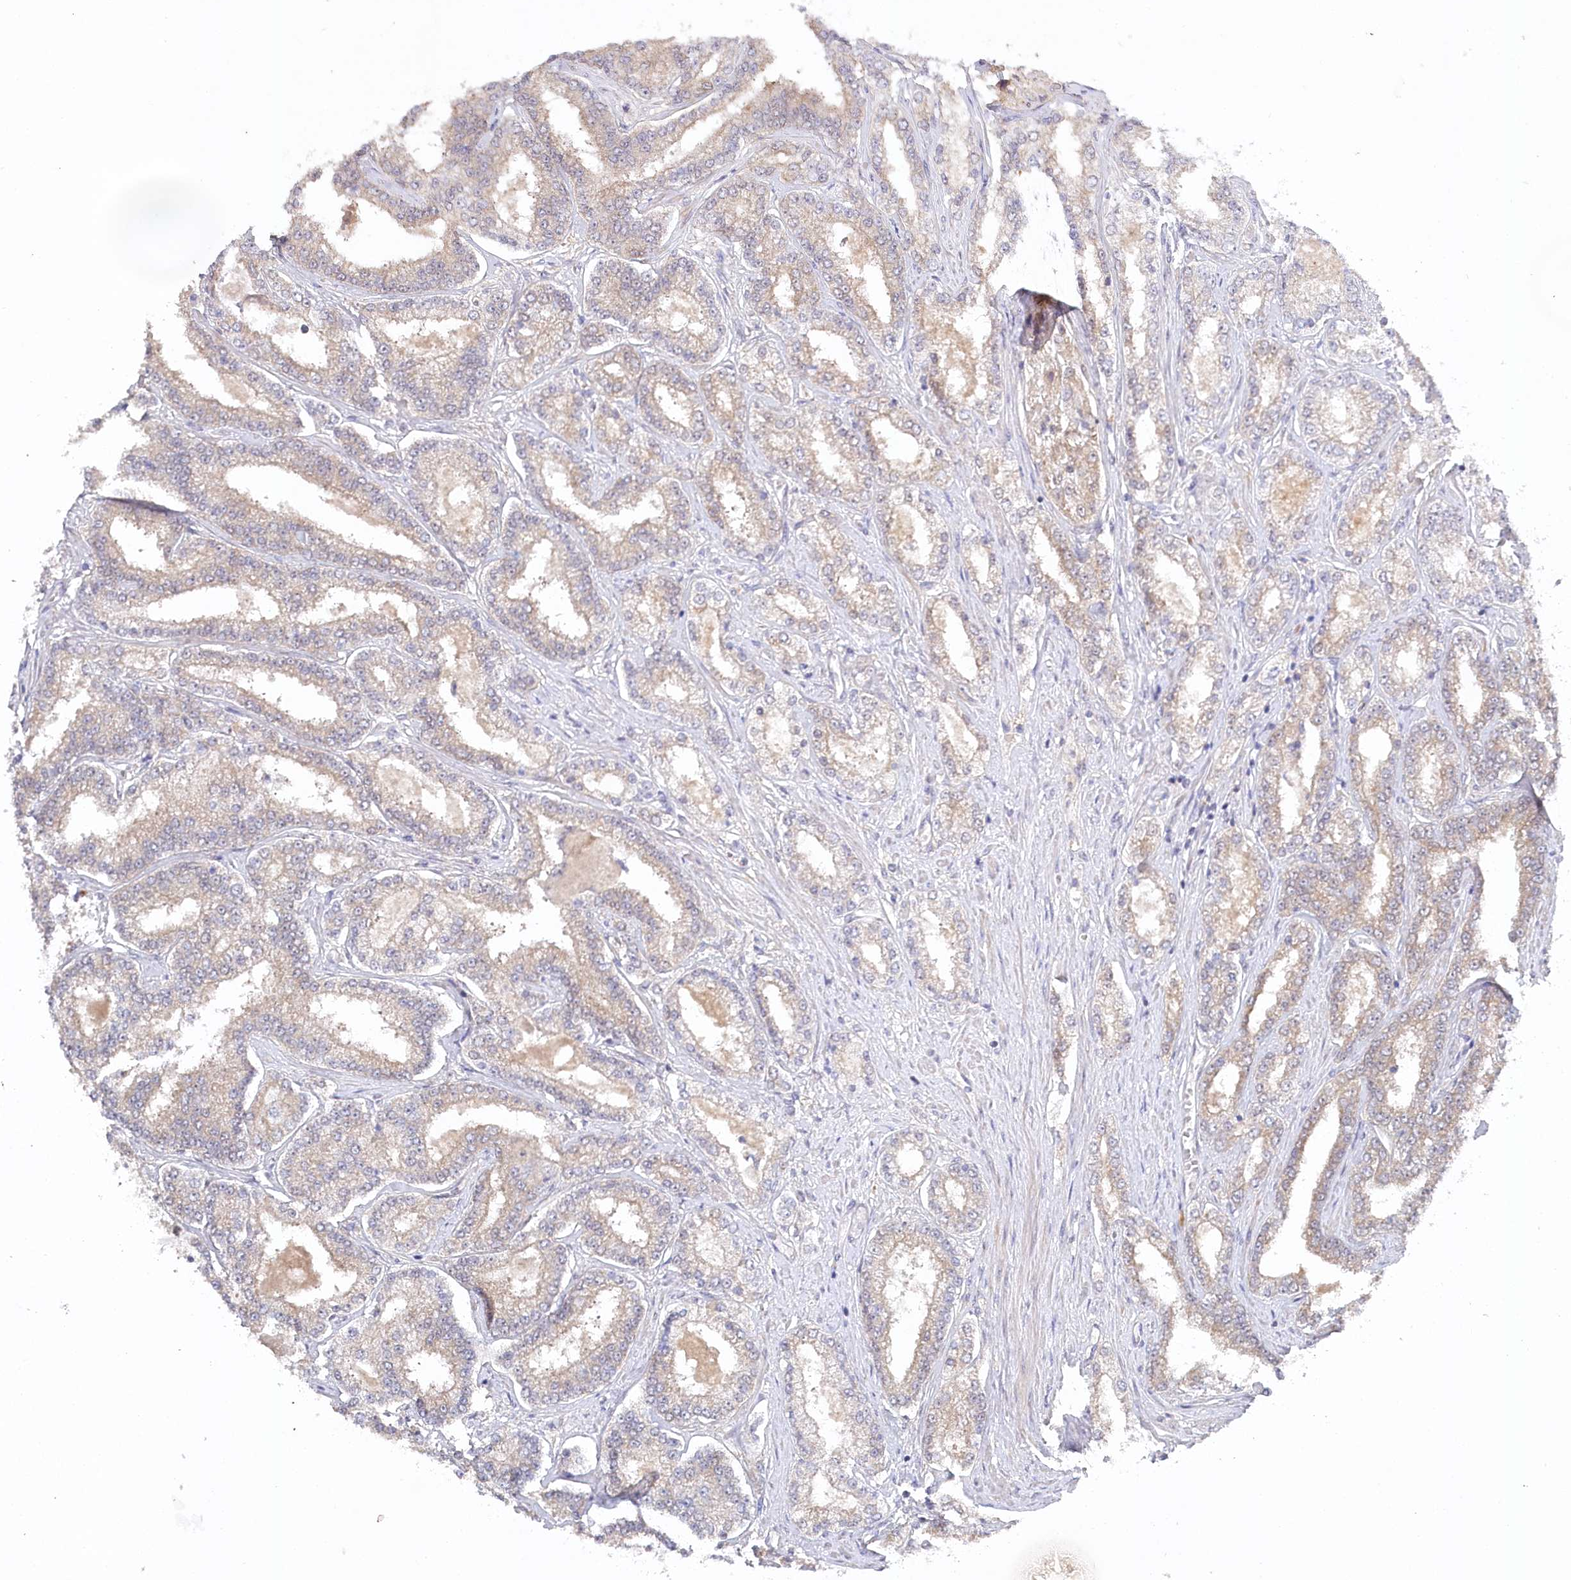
{"staining": {"intensity": "weak", "quantity": "25%-75%", "location": "cytoplasmic/membranous"}, "tissue": "prostate cancer", "cell_type": "Tumor cells", "image_type": "cancer", "snomed": [{"axis": "morphology", "description": "Normal tissue, NOS"}, {"axis": "morphology", "description": "Adenocarcinoma, High grade"}, {"axis": "topography", "description": "Prostate"}], "caption": "Approximately 25%-75% of tumor cells in prostate cancer exhibit weak cytoplasmic/membranous protein positivity as visualized by brown immunohistochemical staining.", "gene": "AAMDC", "patient": {"sex": "male", "age": 83}}